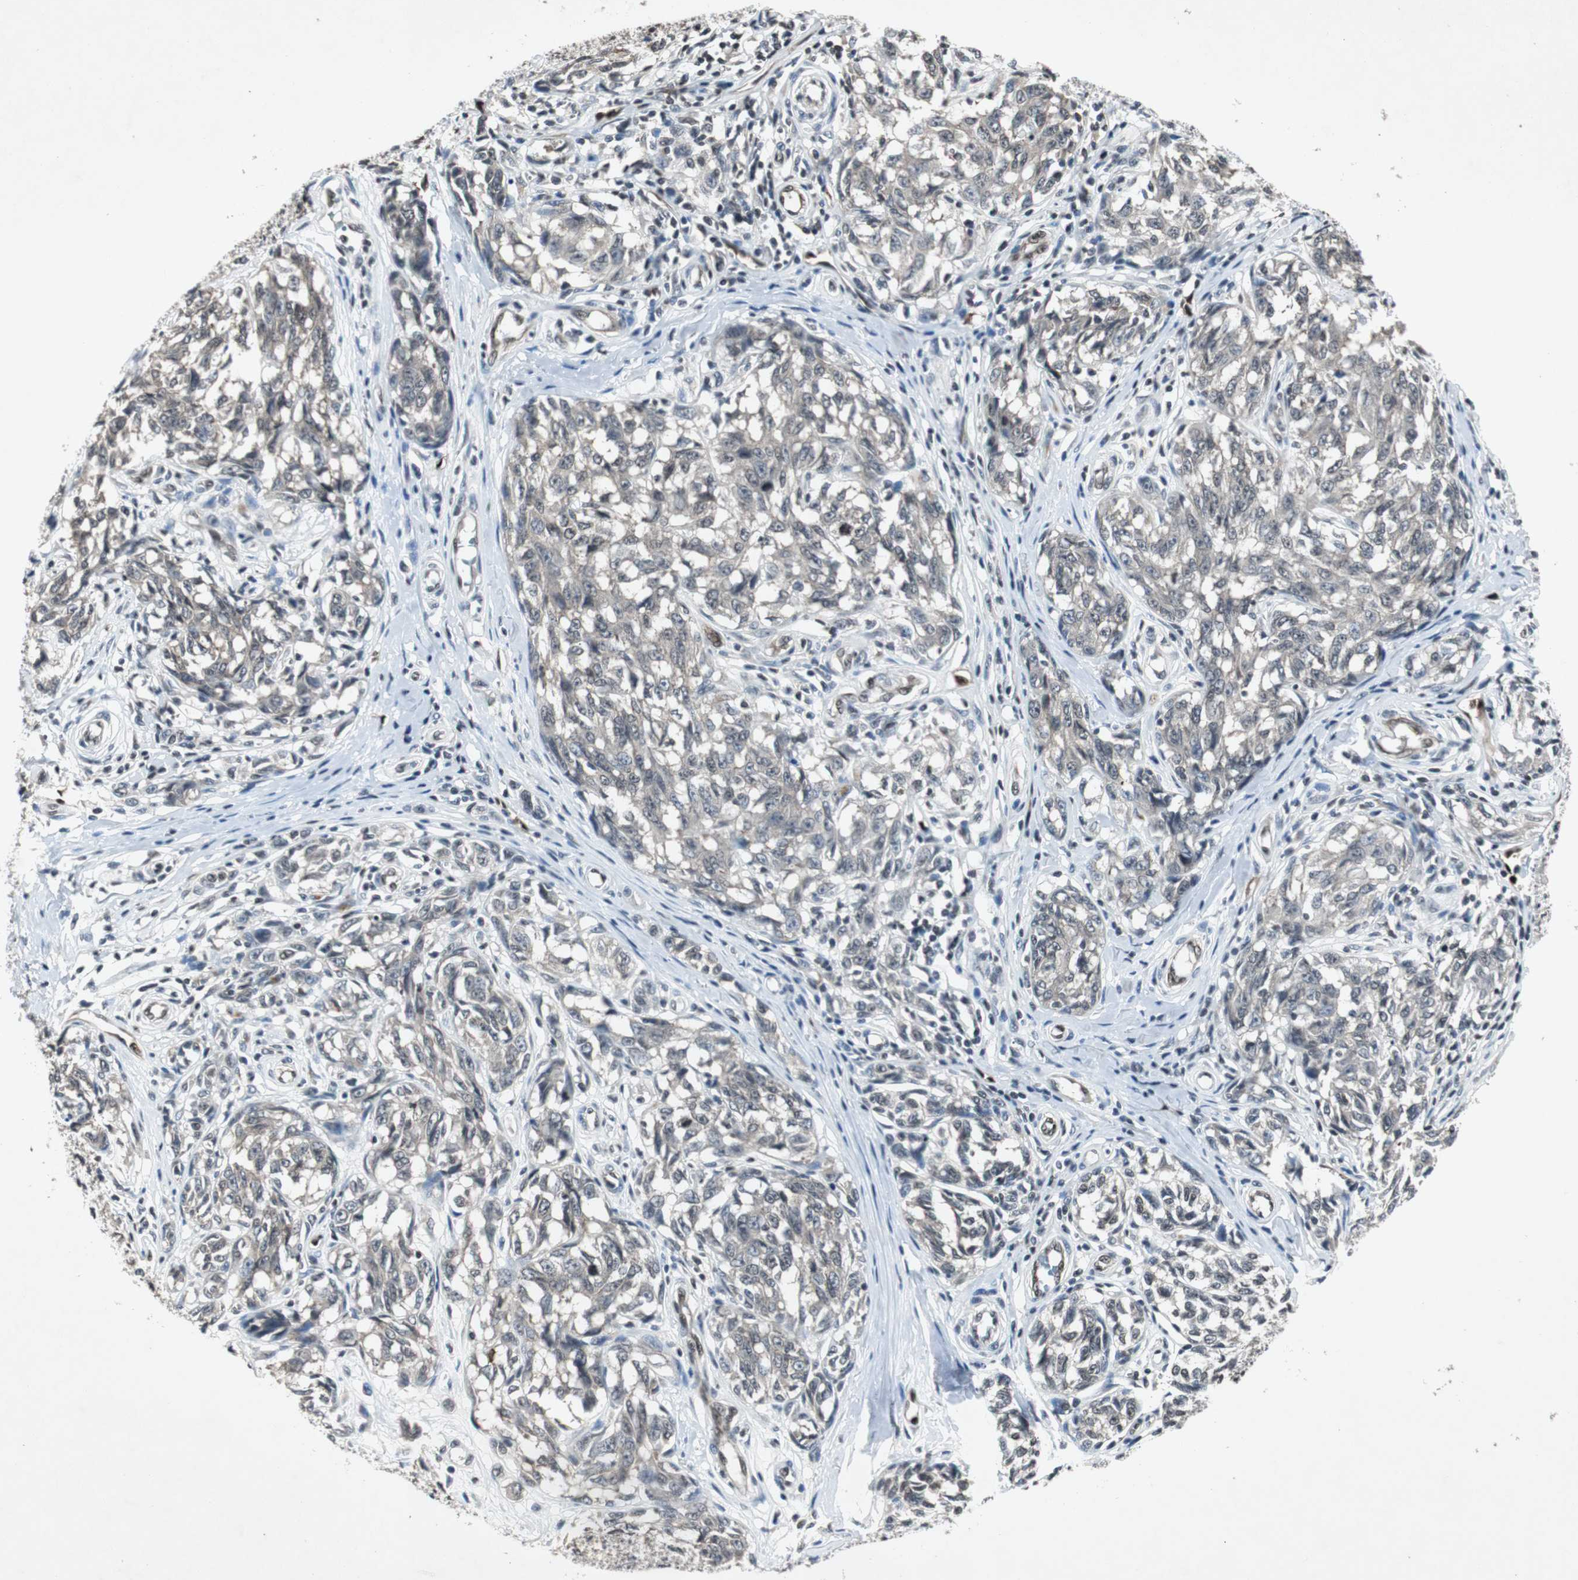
{"staining": {"intensity": "negative", "quantity": "none", "location": "none"}, "tissue": "melanoma", "cell_type": "Tumor cells", "image_type": "cancer", "snomed": [{"axis": "morphology", "description": "Malignant melanoma, NOS"}, {"axis": "topography", "description": "Skin"}], "caption": "Image shows no protein positivity in tumor cells of melanoma tissue.", "gene": "SMAD1", "patient": {"sex": "female", "age": 64}}